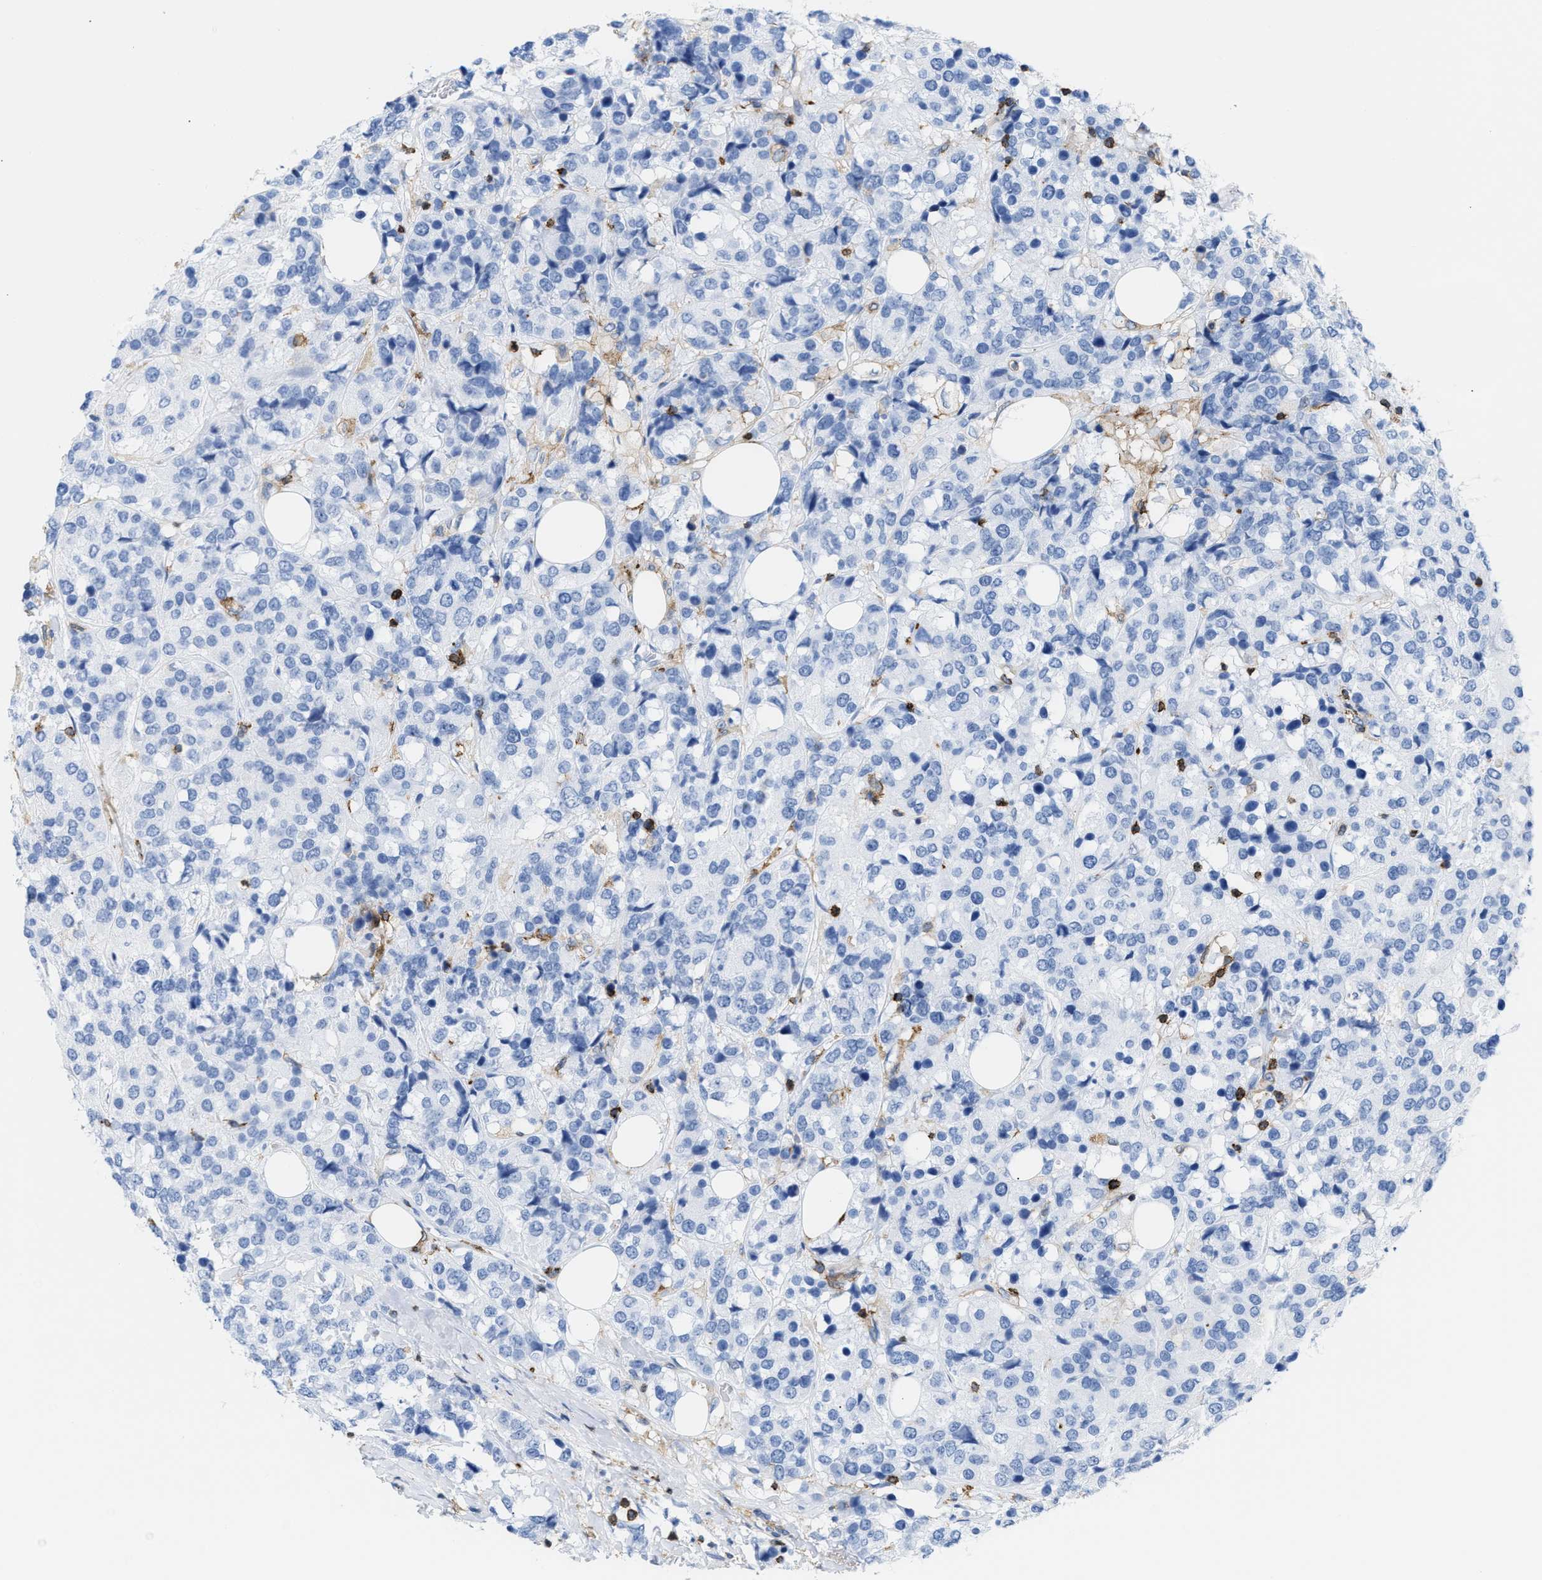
{"staining": {"intensity": "negative", "quantity": "none", "location": "none"}, "tissue": "breast cancer", "cell_type": "Tumor cells", "image_type": "cancer", "snomed": [{"axis": "morphology", "description": "Lobular carcinoma"}, {"axis": "topography", "description": "Breast"}], "caption": "Breast cancer (lobular carcinoma) was stained to show a protein in brown. There is no significant staining in tumor cells.", "gene": "LCP1", "patient": {"sex": "female", "age": 59}}